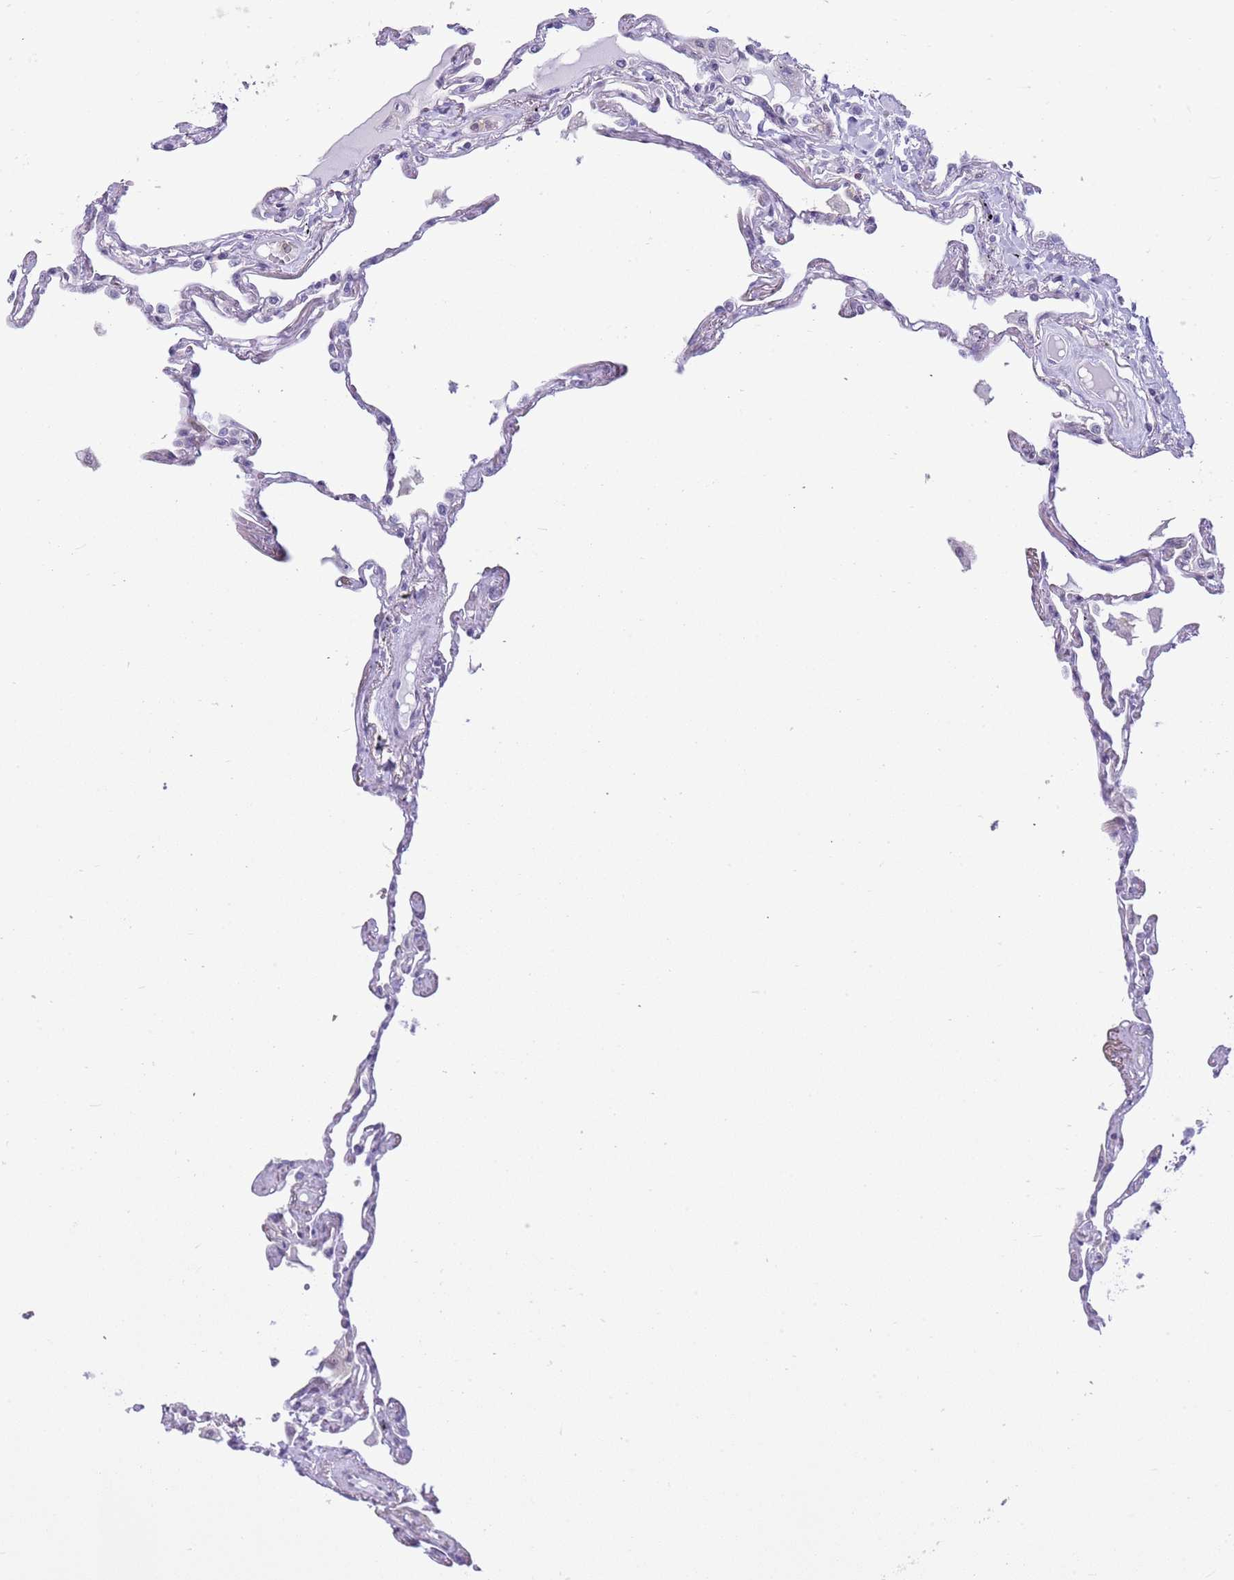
{"staining": {"intensity": "negative", "quantity": "none", "location": "none"}, "tissue": "lung", "cell_type": "Alveolar cells", "image_type": "normal", "snomed": [{"axis": "morphology", "description": "Normal tissue, NOS"}, {"axis": "topography", "description": "Lung"}], "caption": "Micrograph shows no protein staining in alveolar cells of unremarkable lung.", "gene": "PPP1R17", "patient": {"sex": "female", "age": 67}}